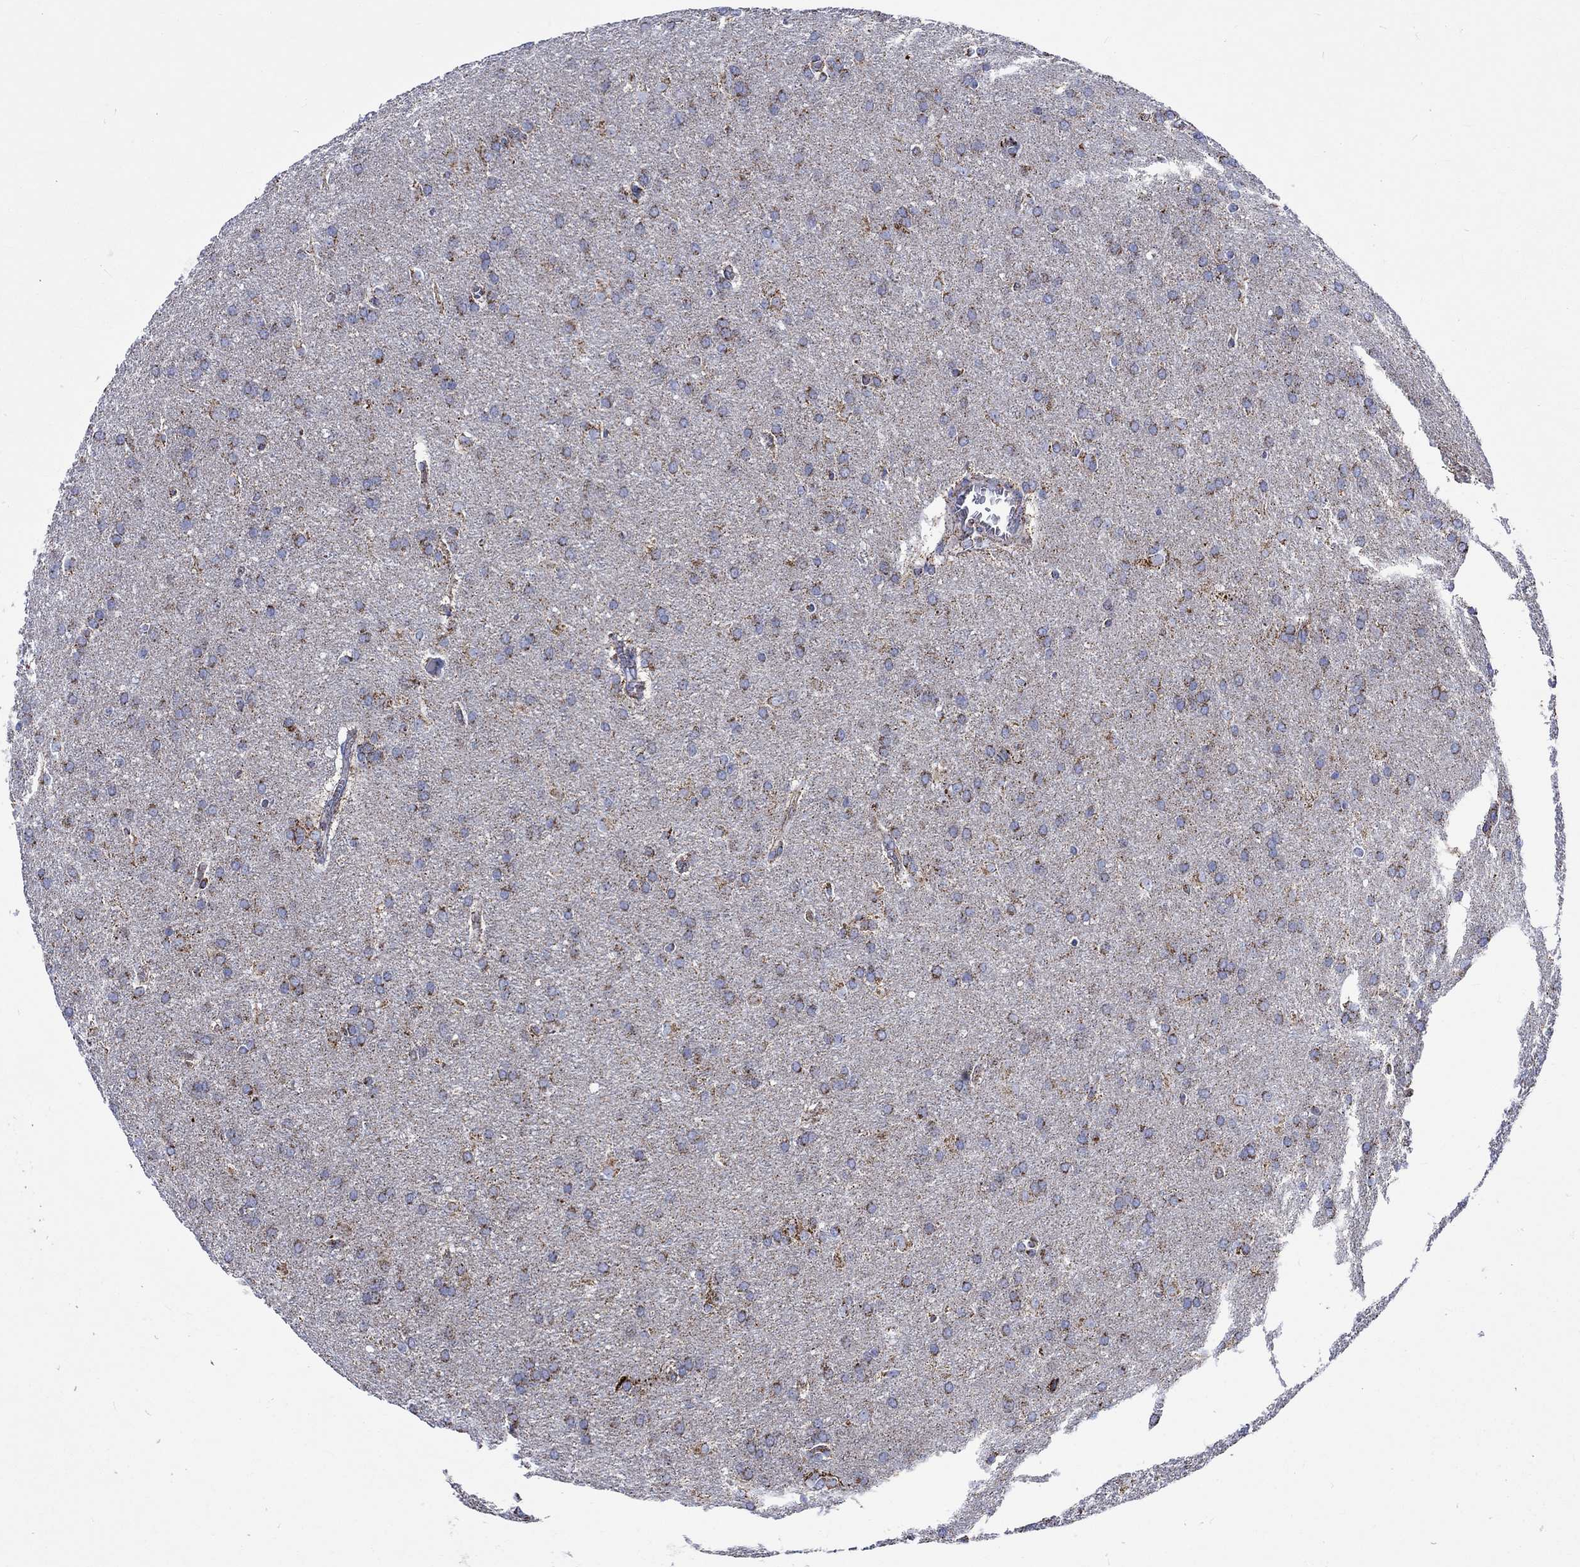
{"staining": {"intensity": "strong", "quantity": "<25%", "location": "cytoplasmic/membranous"}, "tissue": "glioma", "cell_type": "Tumor cells", "image_type": "cancer", "snomed": [{"axis": "morphology", "description": "Glioma, malignant, Low grade"}, {"axis": "topography", "description": "Brain"}], "caption": "Protein expression by immunohistochemistry exhibits strong cytoplasmic/membranous expression in about <25% of tumor cells in malignant glioma (low-grade).", "gene": "RCE1", "patient": {"sex": "female", "age": 32}}